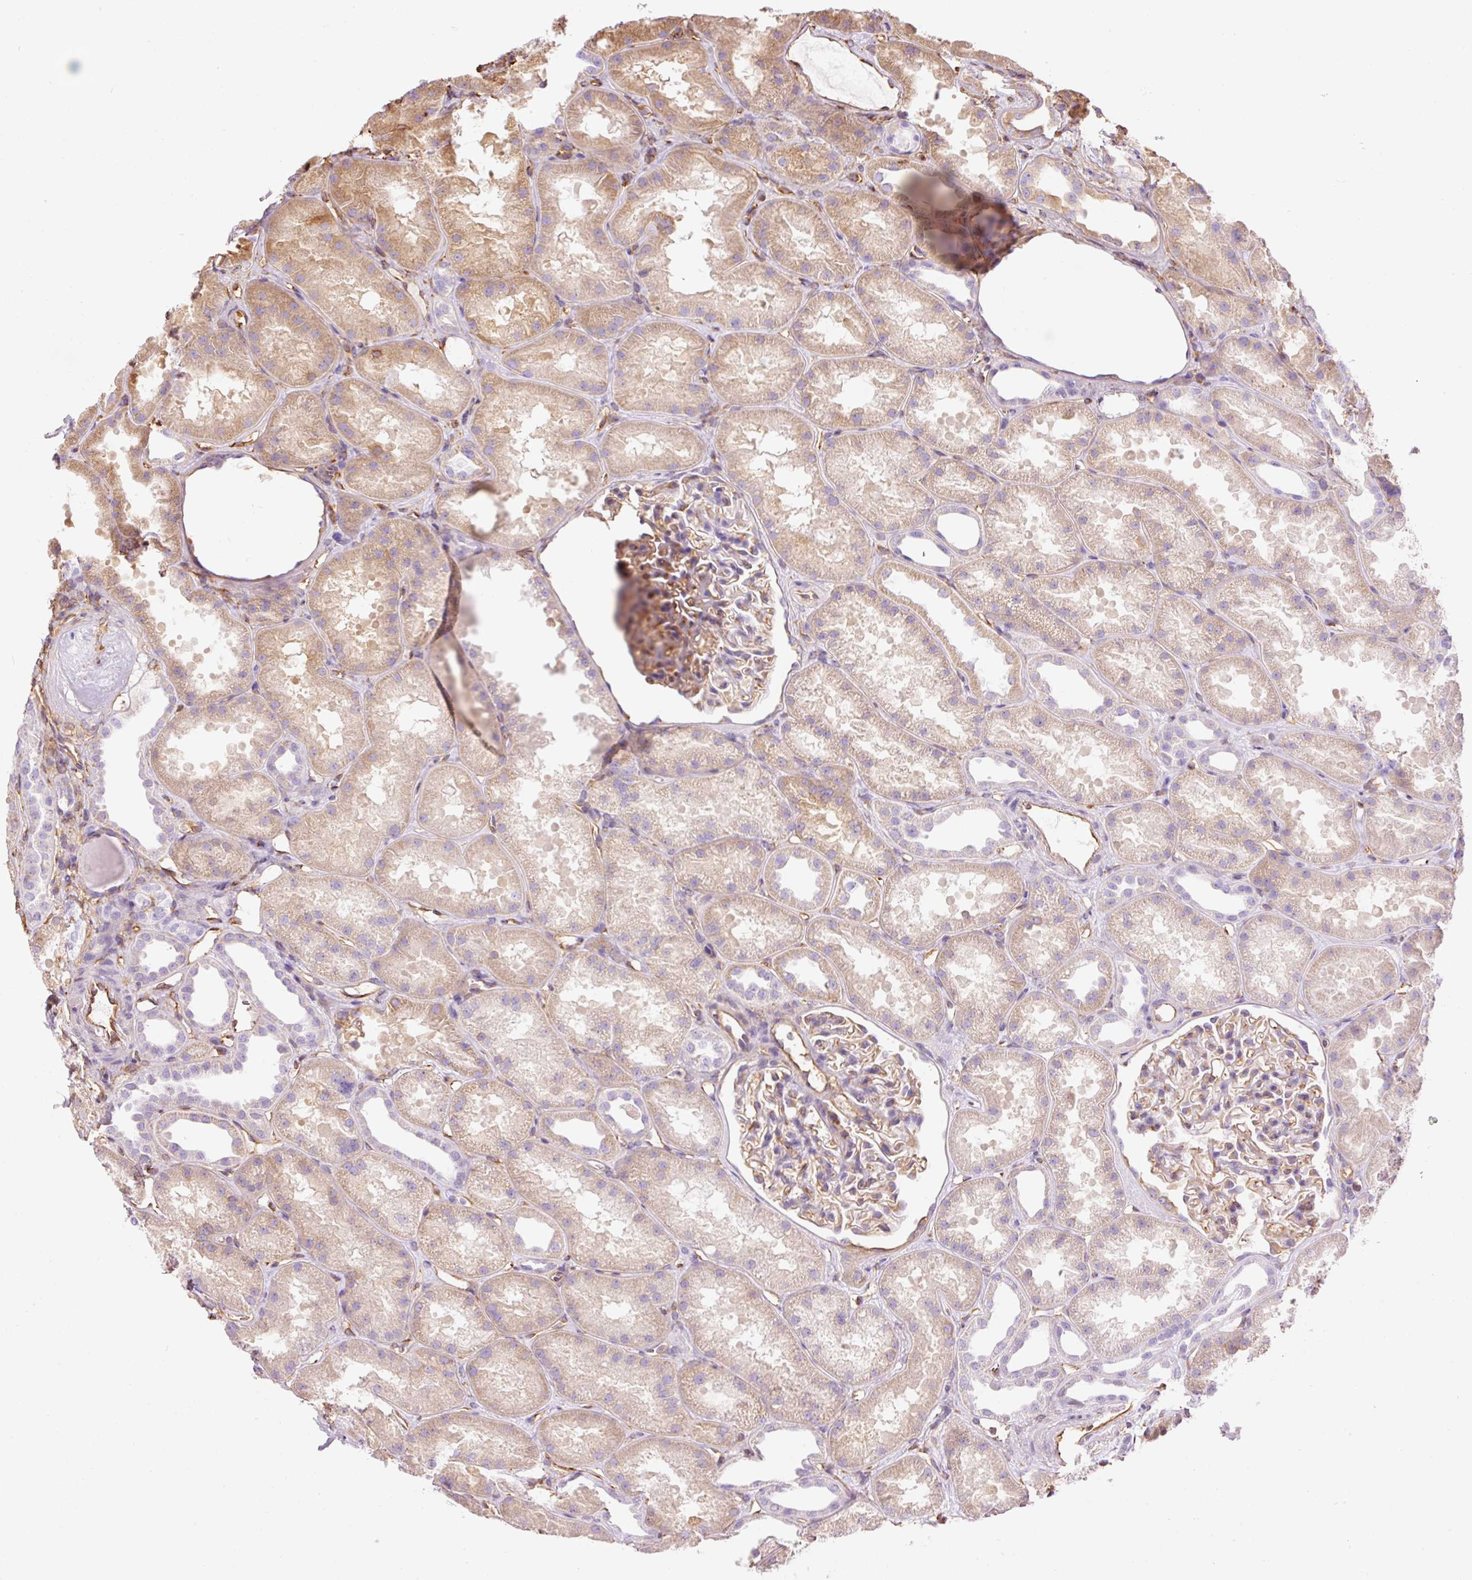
{"staining": {"intensity": "weak", "quantity": "25%-75%", "location": "cytoplasmic/membranous"}, "tissue": "kidney", "cell_type": "Cells in glomeruli", "image_type": "normal", "snomed": [{"axis": "morphology", "description": "Normal tissue, NOS"}, {"axis": "topography", "description": "Kidney"}], "caption": "Cells in glomeruli show low levels of weak cytoplasmic/membranous positivity in about 25%-75% of cells in normal human kidney. (IHC, brightfield microscopy, high magnification).", "gene": "ENSG00000249624", "patient": {"sex": "male", "age": 61}}